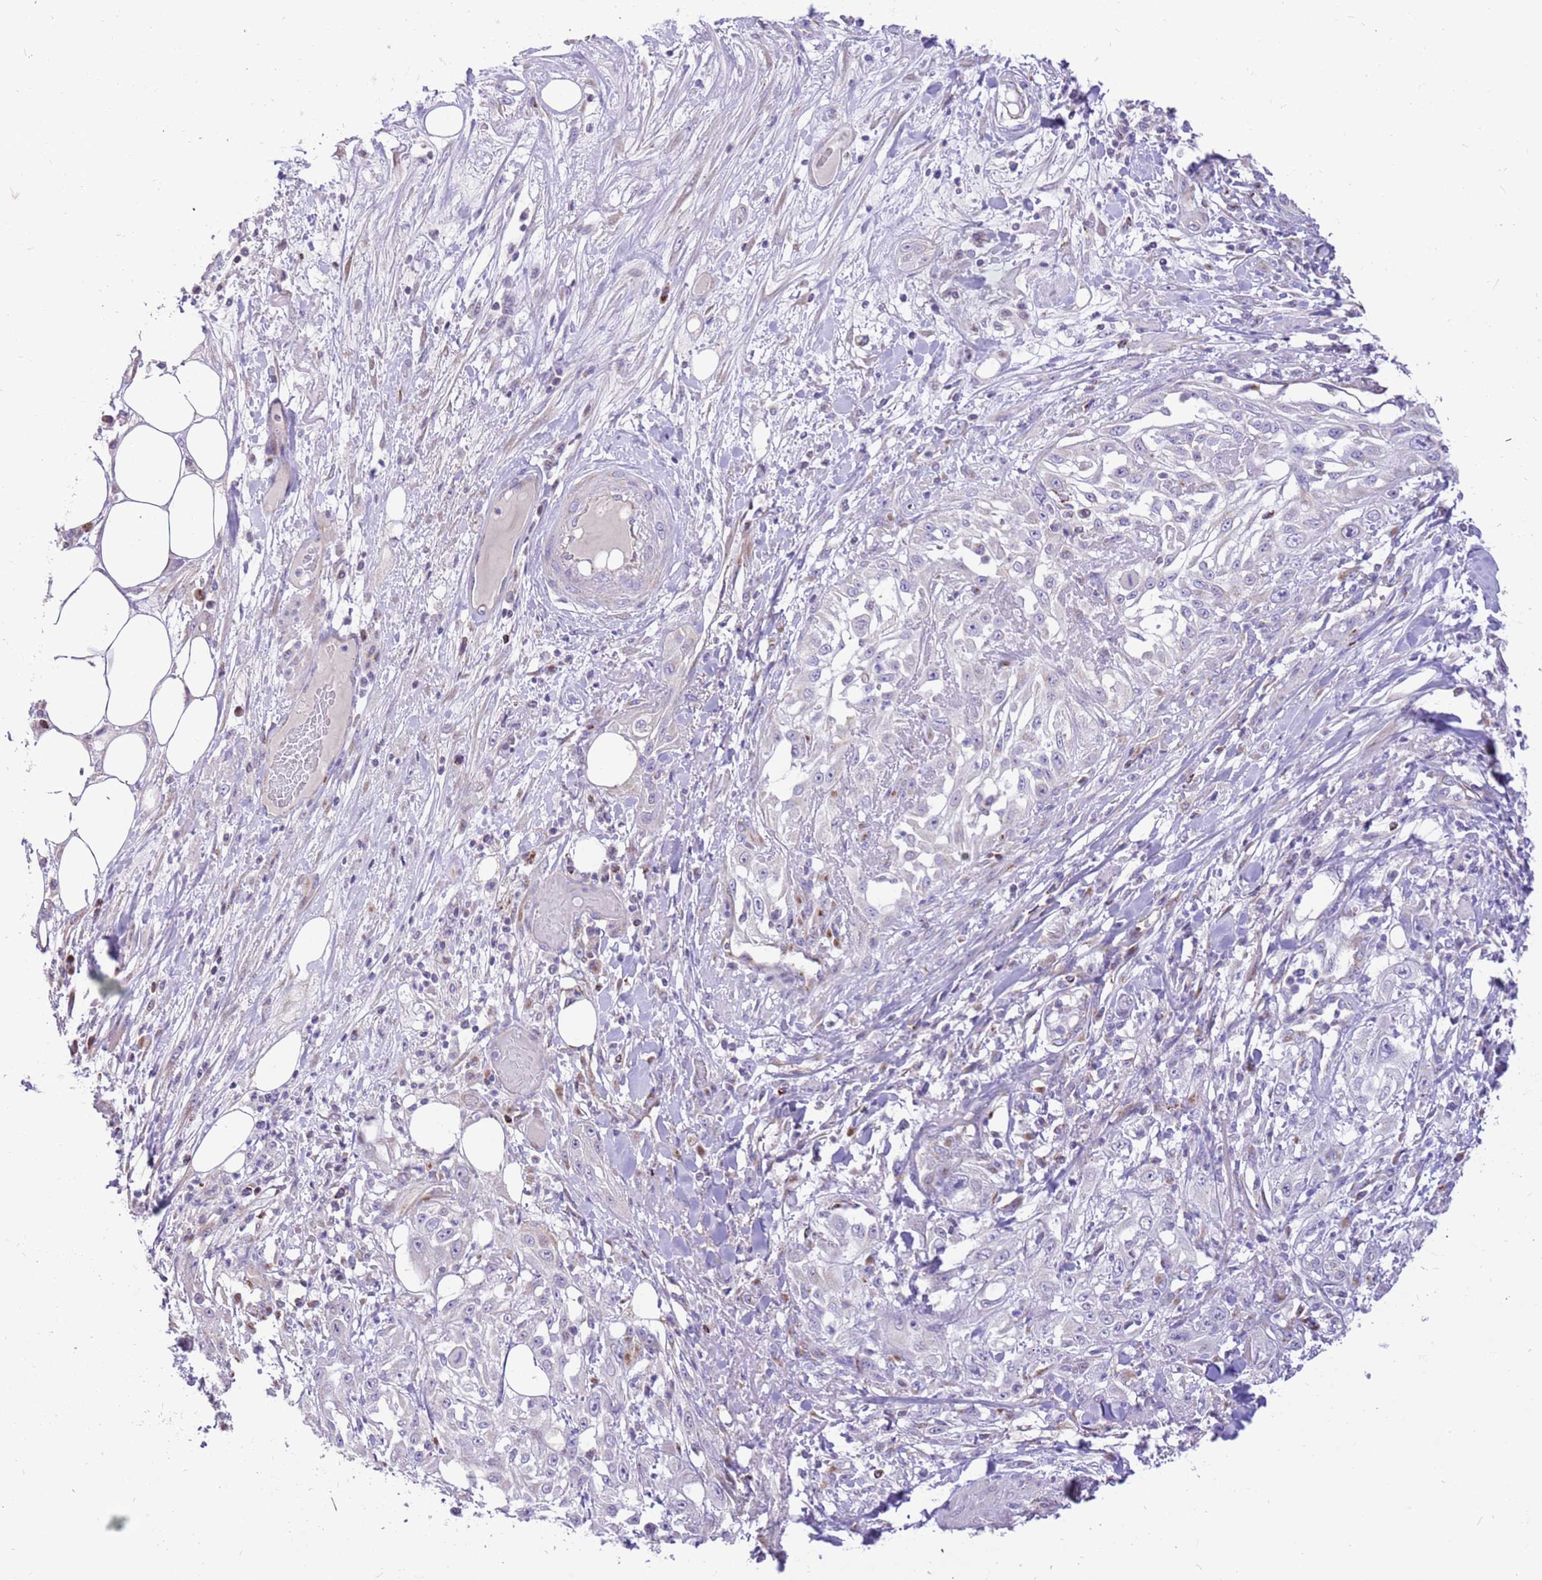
{"staining": {"intensity": "negative", "quantity": "none", "location": "none"}, "tissue": "skin cancer", "cell_type": "Tumor cells", "image_type": "cancer", "snomed": [{"axis": "morphology", "description": "Squamous cell carcinoma, NOS"}, {"axis": "morphology", "description": "Squamous cell carcinoma, metastatic, NOS"}, {"axis": "topography", "description": "Skin"}, {"axis": "topography", "description": "Lymph node"}], "caption": "High power microscopy micrograph of an IHC photomicrograph of metastatic squamous cell carcinoma (skin), revealing no significant expression in tumor cells. Nuclei are stained in blue.", "gene": "COX17", "patient": {"sex": "male", "age": 75}}